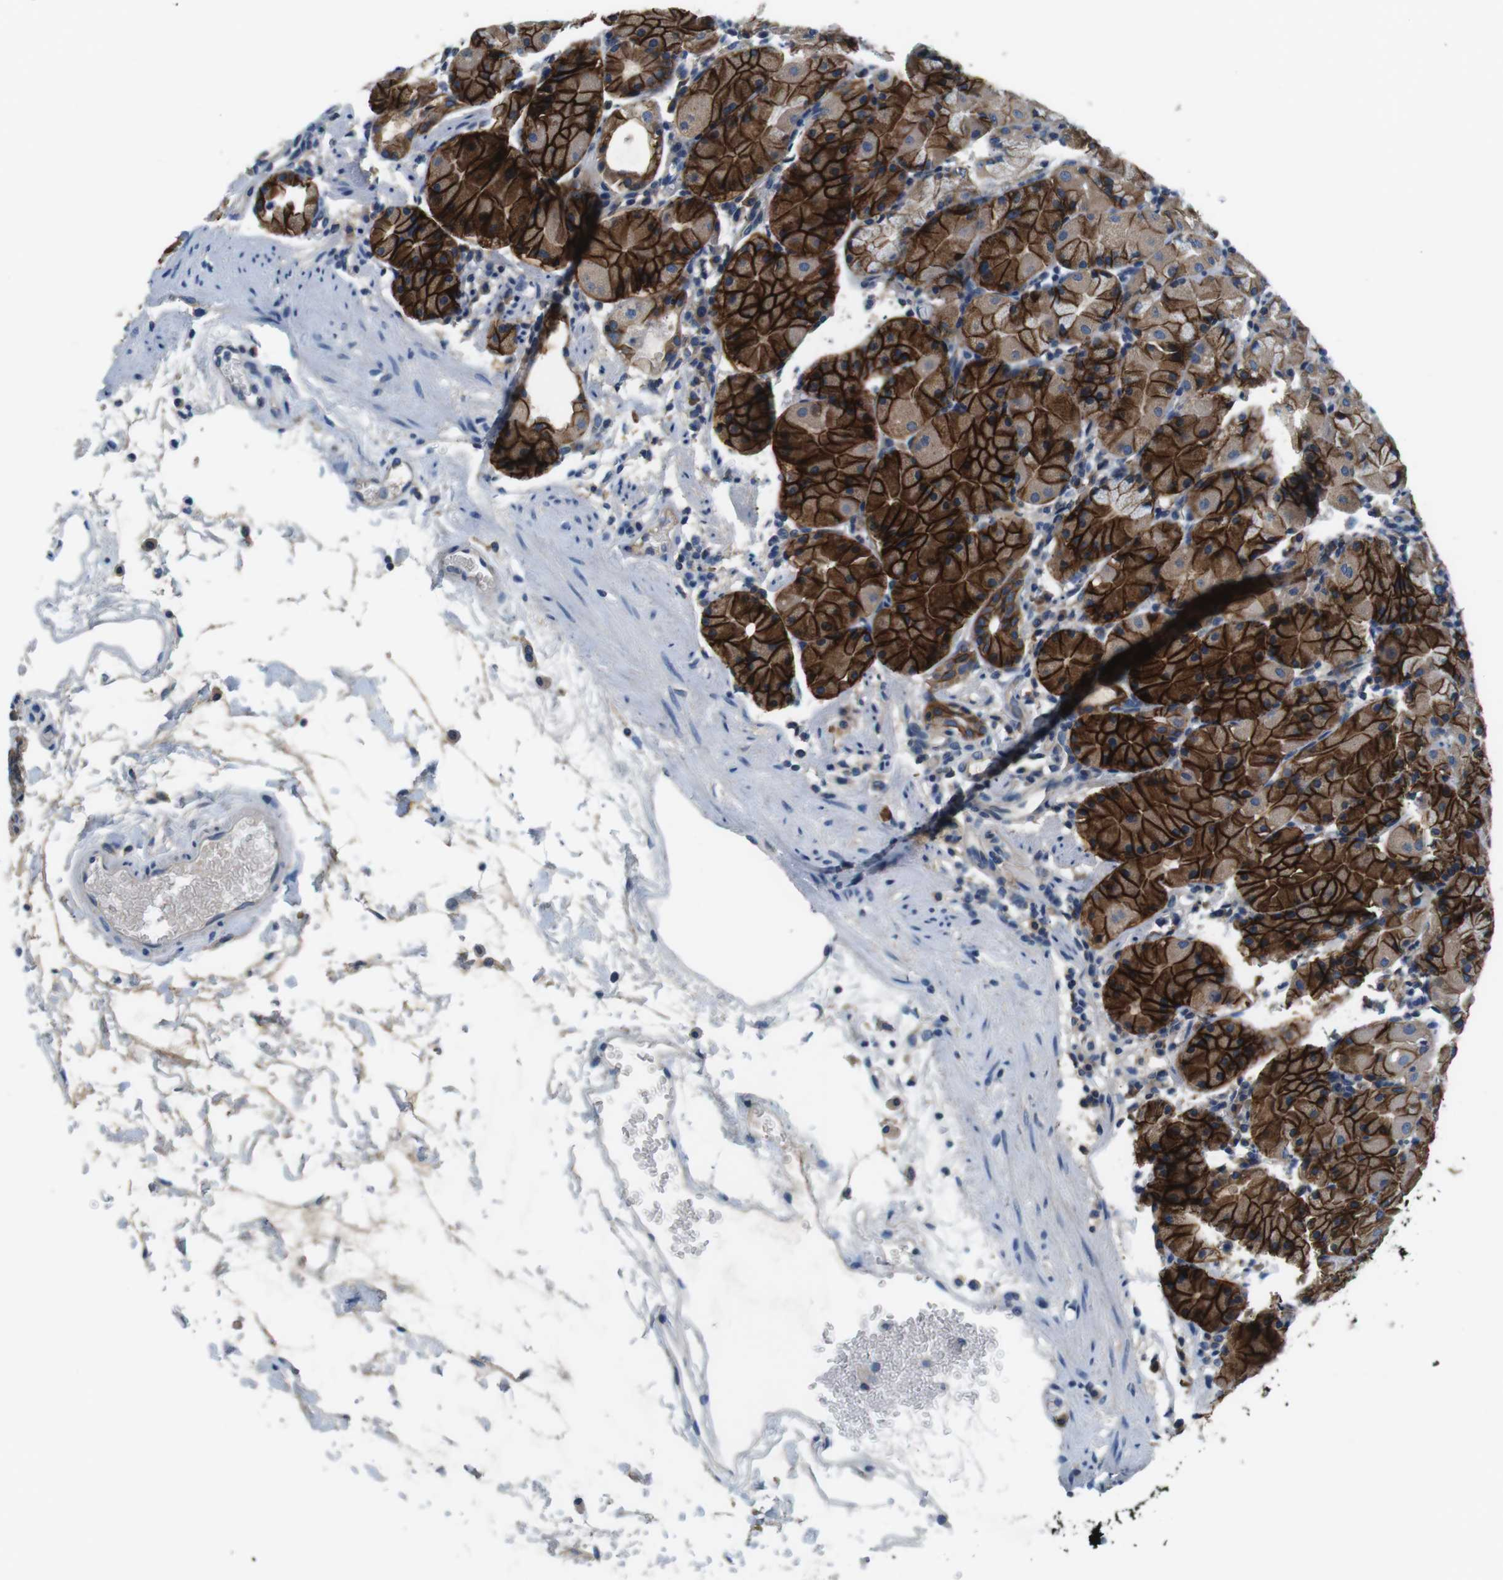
{"staining": {"intensity": "strong", "quantity": ">75%", "location": "cytoplasmic/membranous"}, "tissue": "stomach", "cell_type": "Glandular cells", "image_type": "normal", "snomed": [{"axis": "morphology", "description": "Normal tissue, NOS"}, {"axis": "topography", "description": "Stomach"}, {"axis": "topography", "description": "Stomach, lower"}], "caption": "DAB (3,3'-diaminobenzidine) immunohistochemical staining of normal stomach demonstrates strong cytoplasmic/membranous protein staining in approximately >75% of glandular cells. Using DAB (3,3'-diaminobenzidine) (brown) and hematoxylin (blue) stains, captured at high magnification using brightfield microscopy.", "gene": "DENND4C", "patient": {"sex": "female", "age": 75}}